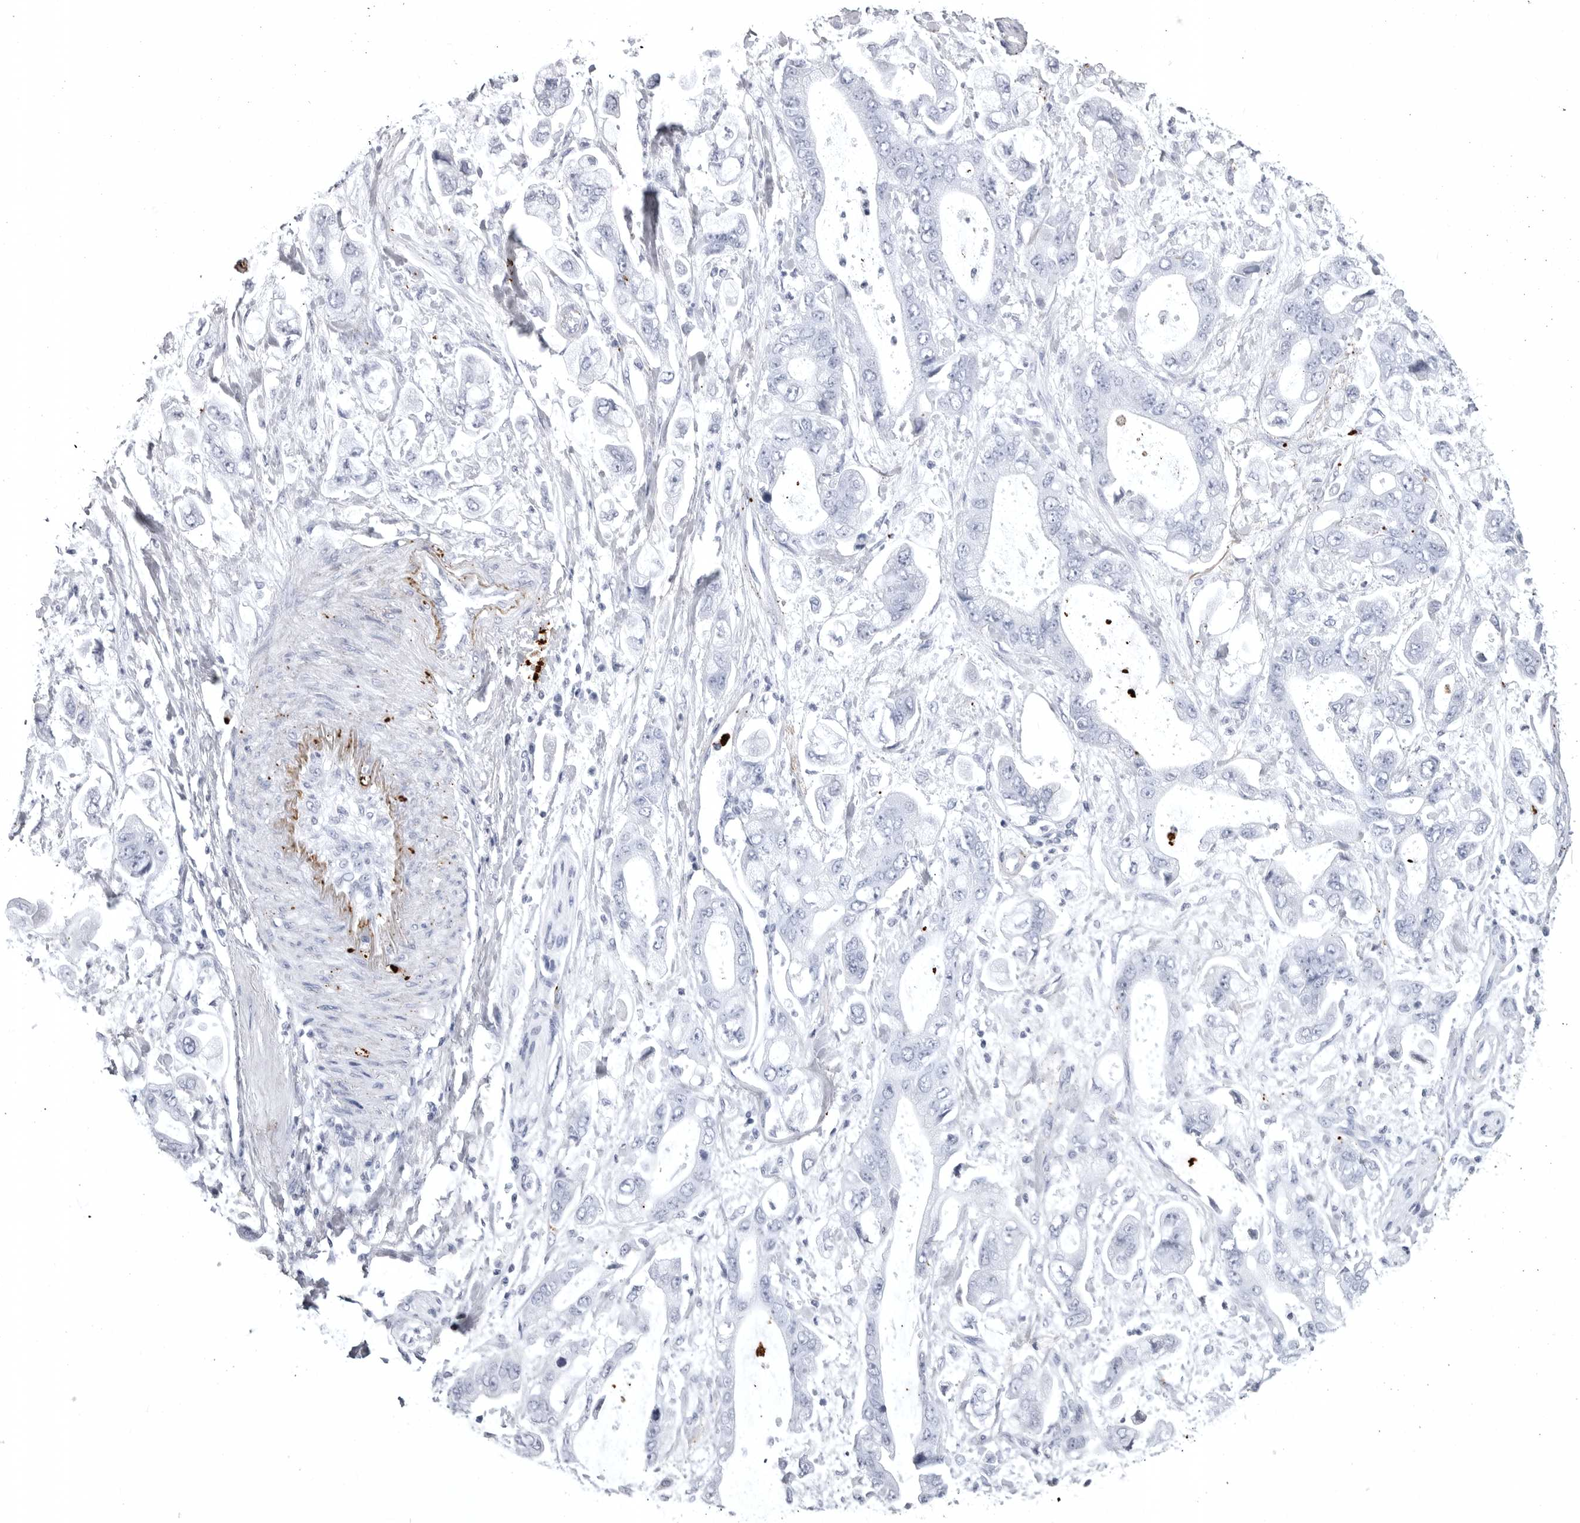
{"staining": {"intensity": "negative", "quantity": "none", "location": "none"}, "tissue": "stomach cancer", "cell_type": "Tumor cells", "image_type": "cancer", "snomed": [{"axis": "morphology", "description": "Normal tissue, NOS"}, {"axis": "morphology", "description": "Adenocarcinoma, NOS"}, {"axis": "topography", "description": "Stomach"}], "caption": "There is no significant positivity in tumor cells of stomach adenocarcinoma. (DAB immunohistochemistry (IHC) visualized using brightfield microscopy, high magnification).", "gene": "COL26A1", "patient": {"sex": "male", "age": 62}}